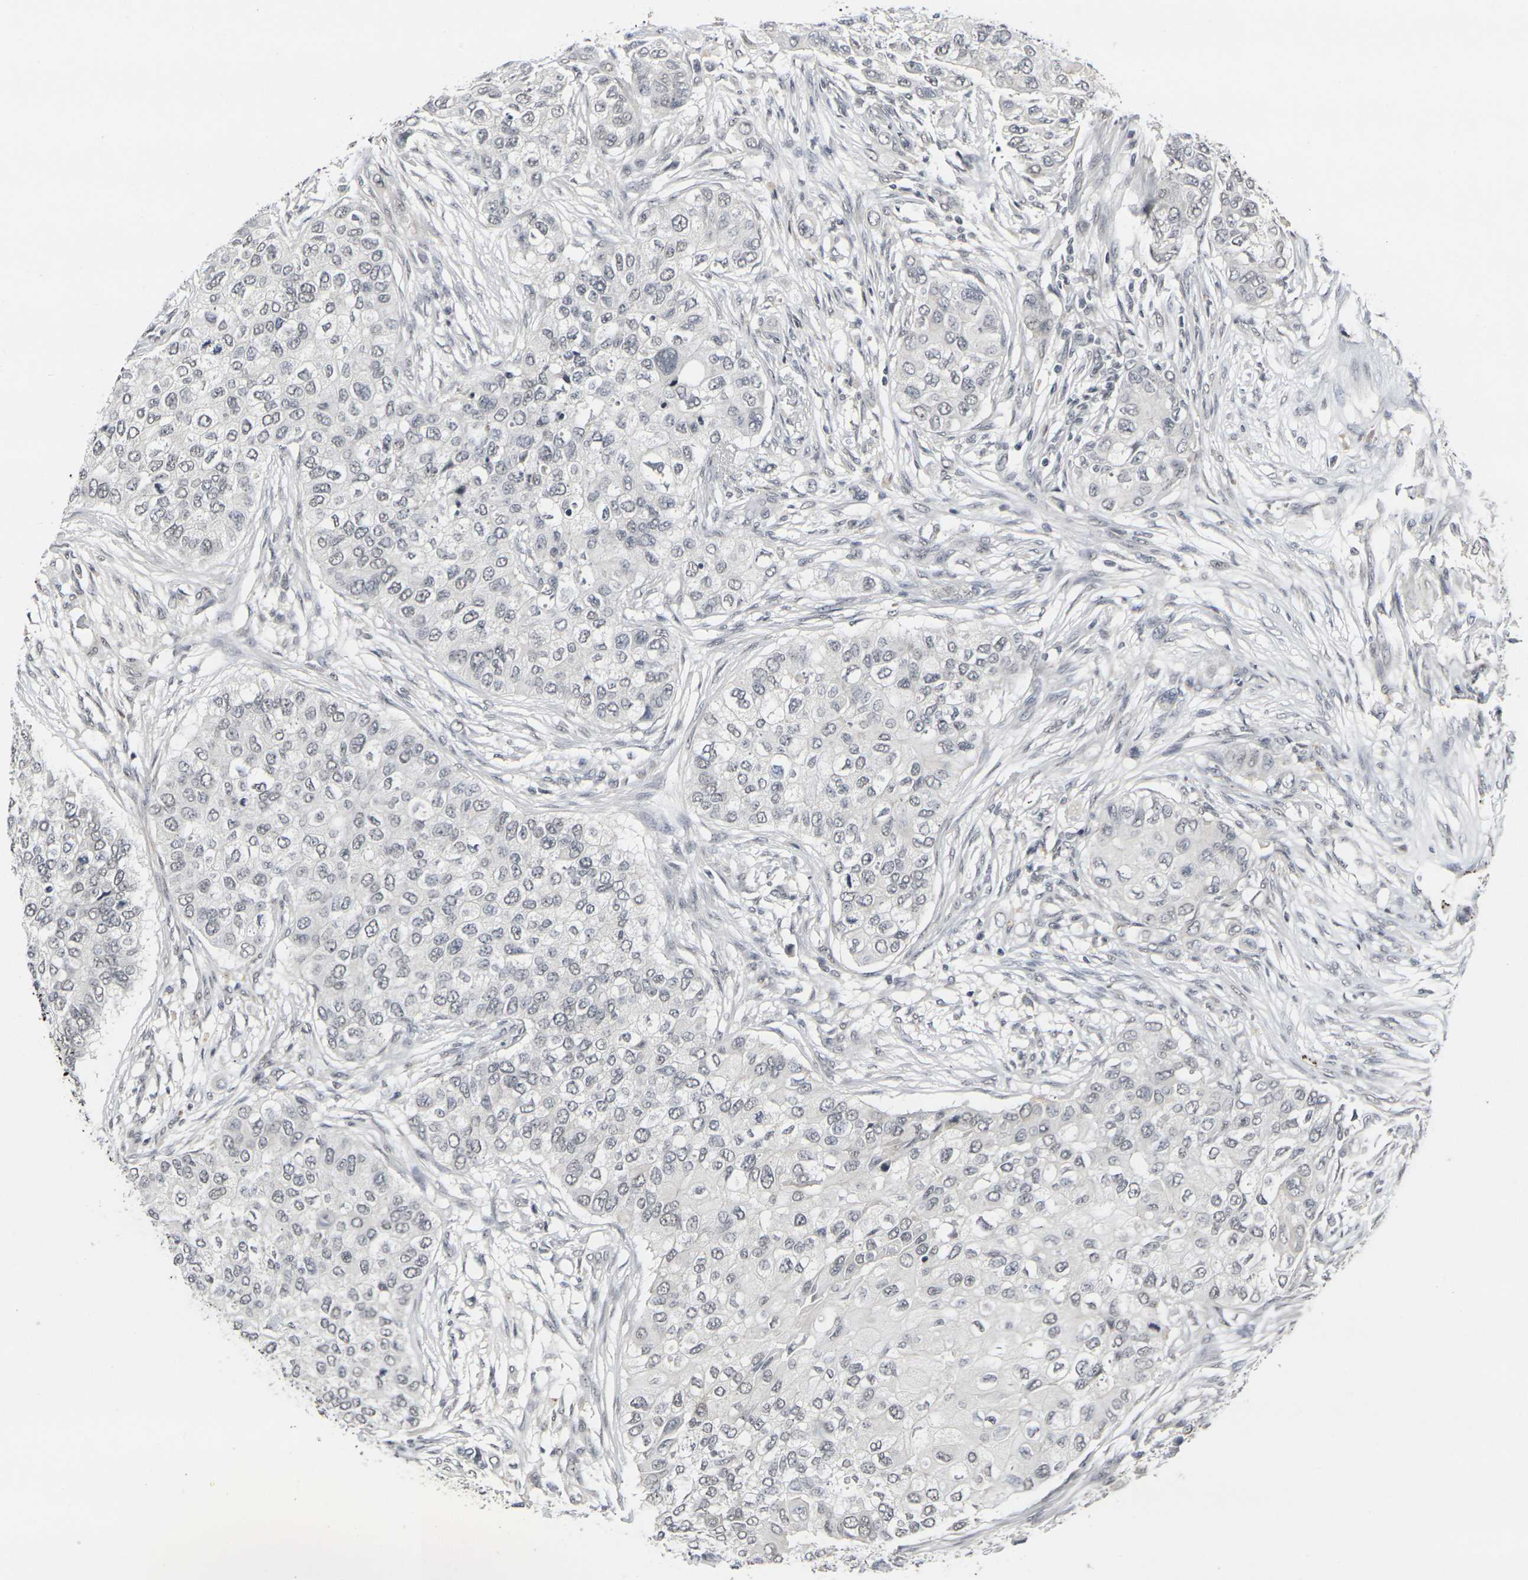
{"staining": {"intensity": "negative", "quantity": "none", "location": "none"}, "tissue": "breast cancer", "cell_type": "Tumor cells", "image_type": "cancer", "snomed": [{"axis": "morphology", "description": "Normal tissue, NOS"}, {"axis": "morphology", "description": "Duct carcinoma"}, {"axis": "topography", "description": "Breast"}], "caption": "Immunohistochemical staining of invasive ductal carcinoma (breast) displays no significant staining in tumor cells. (Immunohistochemistry, brightfield microscopy, high magnification).", "gene": "GPR19", "patient": {"sex": "female", "age": 49}}